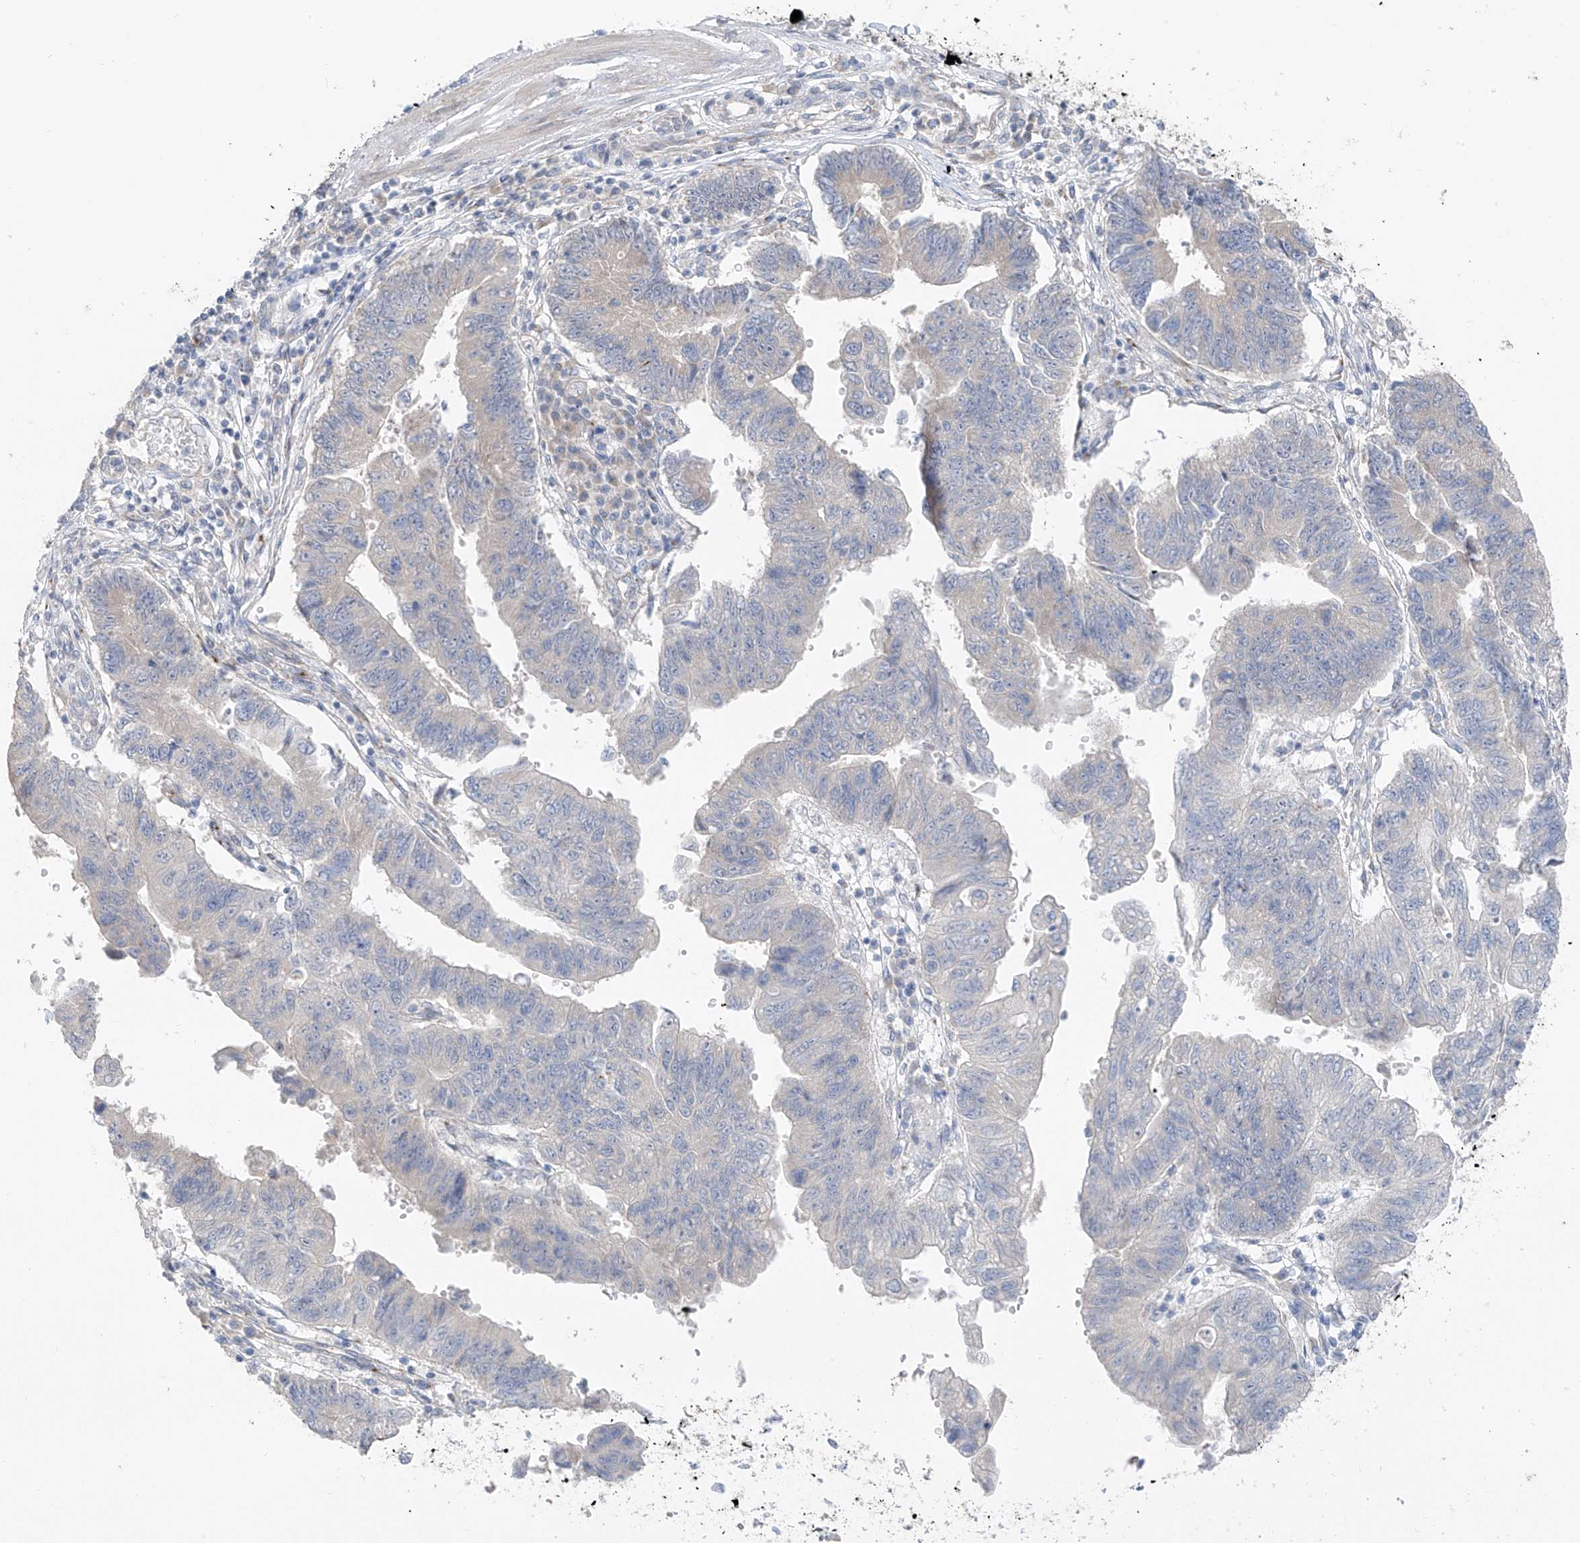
{"staining": {"intensity": "negative", "quantity": "none", "location": "none"}, "tissue": "stomach cancer", "cell_type": "Tumor cells", "image_type": "cancer", "snomed": [{"axis": "morphology", "description": "Adenocarcinoma, NOS"}, {"axis": "topography", "description": "Stomach"}], "caption": "There is no significant positivity in tumor cells of stomach adenocarcinoma.", "gene": "NALCN", "patient": {"sex": "male", "age": 59}}